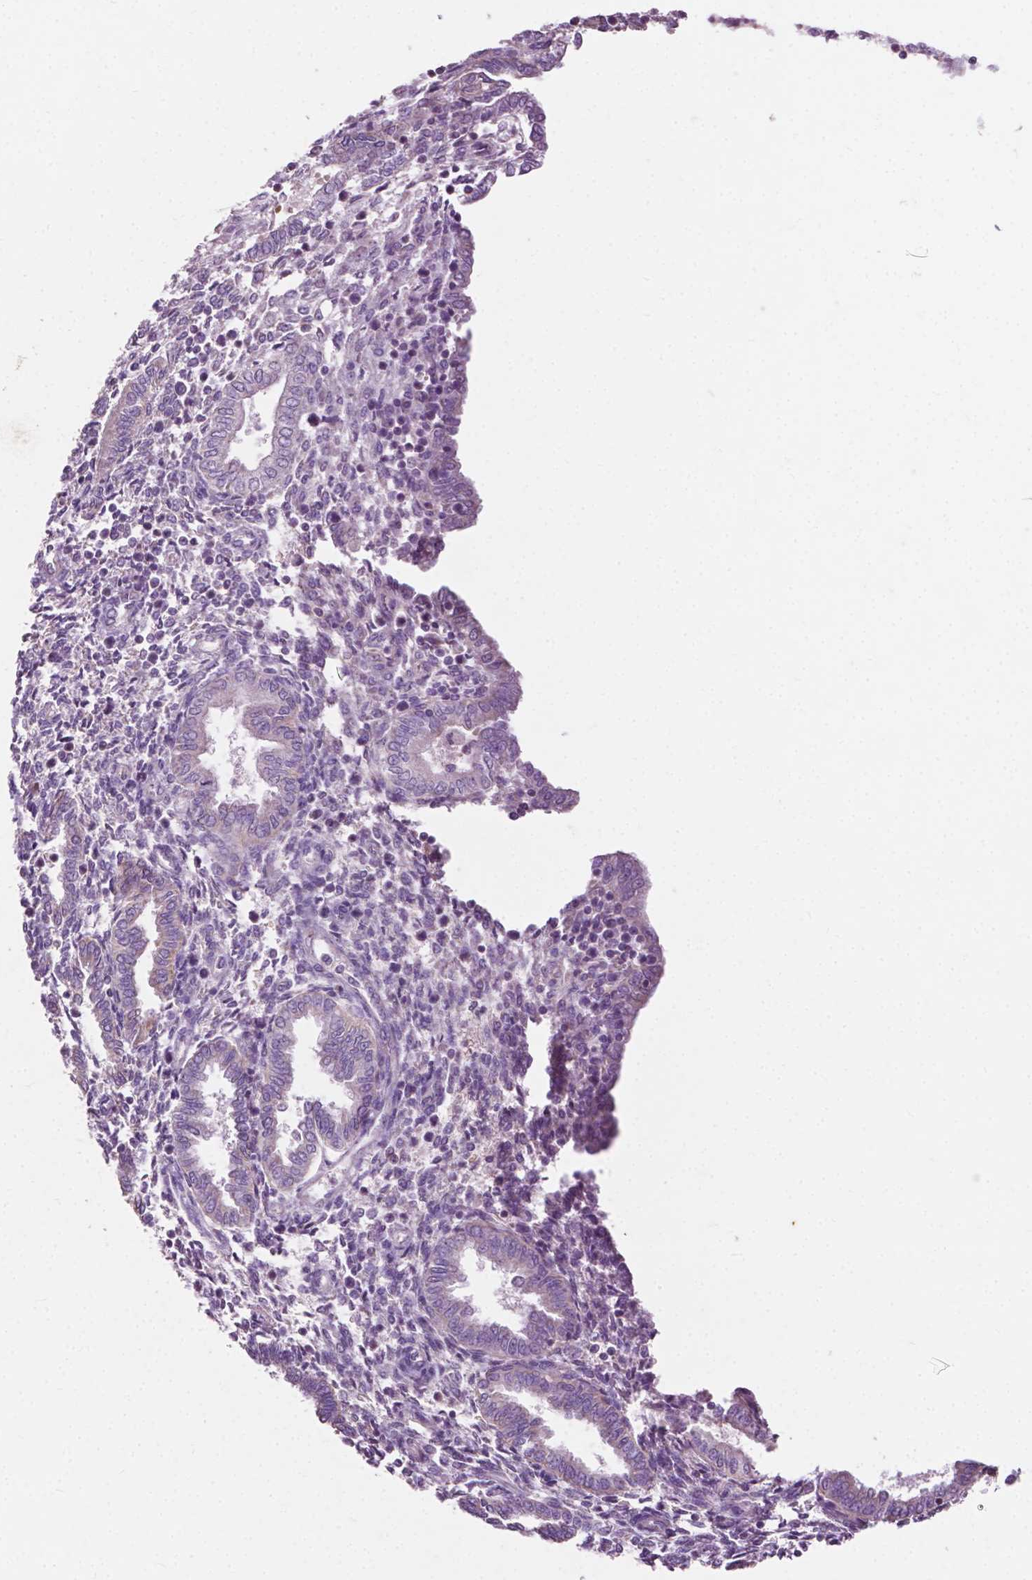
{"staining": {"intensity": "negative", "quantity": "none", "location": "none"}, "tissue": "endometrium", "cell_type": "Cells in endometrial stroma", "image_type": "normal", "snomed": [{"axis": "morphology", "description": "Normal tissue, NOS"}, {"axis": "topography", "description": "Endometrium"}], "caption": "Protein analysis of unremarkable endometrium reveals no significant positivity in cells in endometrial stroma. (Brightfield microscopy of DAB IHC at high magnification).", "gene": "NDUFS1", "patient": {"sex": "female", "age": 42}}